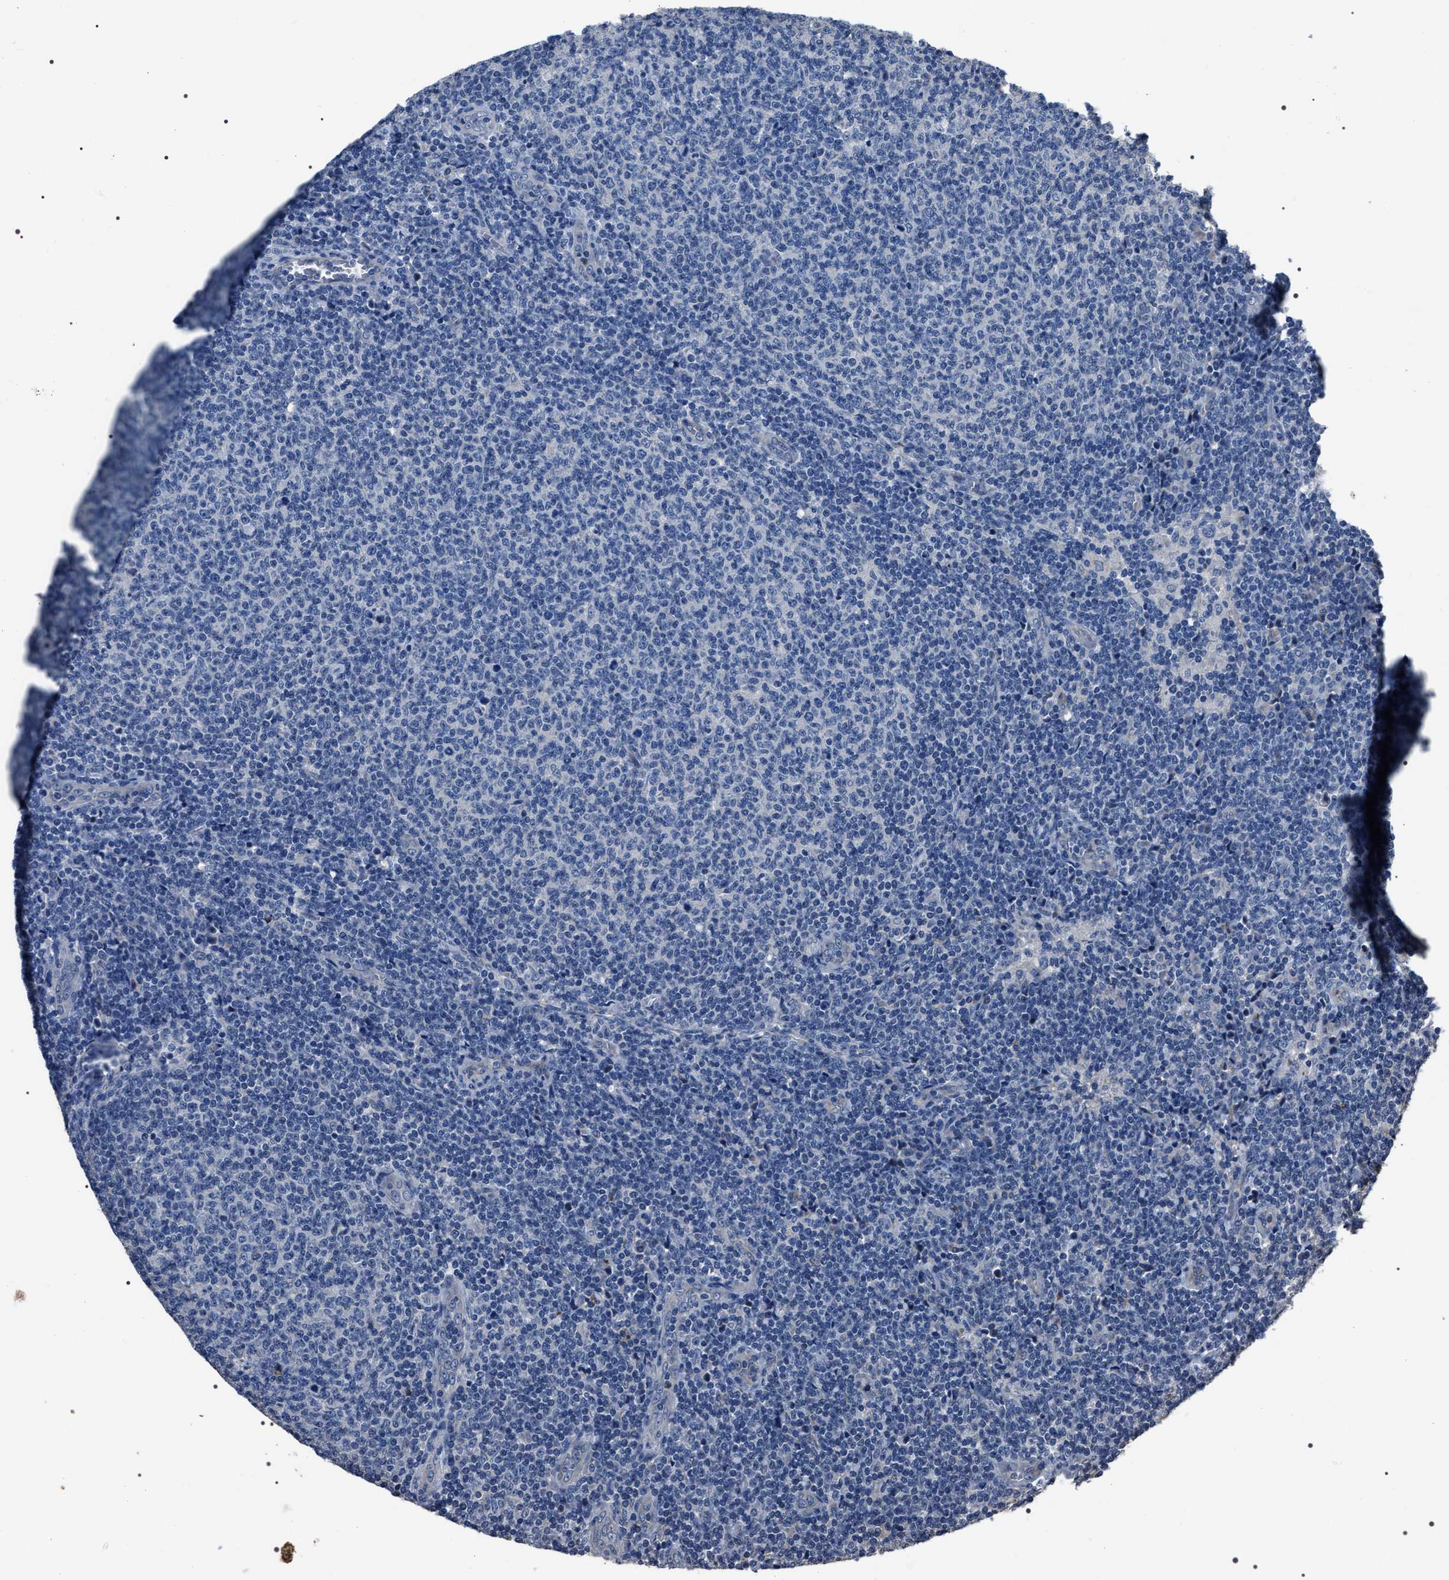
{"staining": {"intensity": "negative", "quantity": "none", "location": "none"}, "tissue": "lymphoma", "cell_type": "Tumor cells", "image_type": "cancer", "snomed": [{"axis": "morphology", "description": "Malignant lymphoma, non-Hodgkin's type, Low grade"}, {"axis": "topography", "description": "Lymph node"}], "caption": "DAB (3,3'-diaminobenzidine) immunohistochemical staining of human lymphoma displays no significant expression in tumor cells. (DAB IHC, high magnification).", "gene": "TRIM54", "patient": {"sex": "male", "age": 66}}